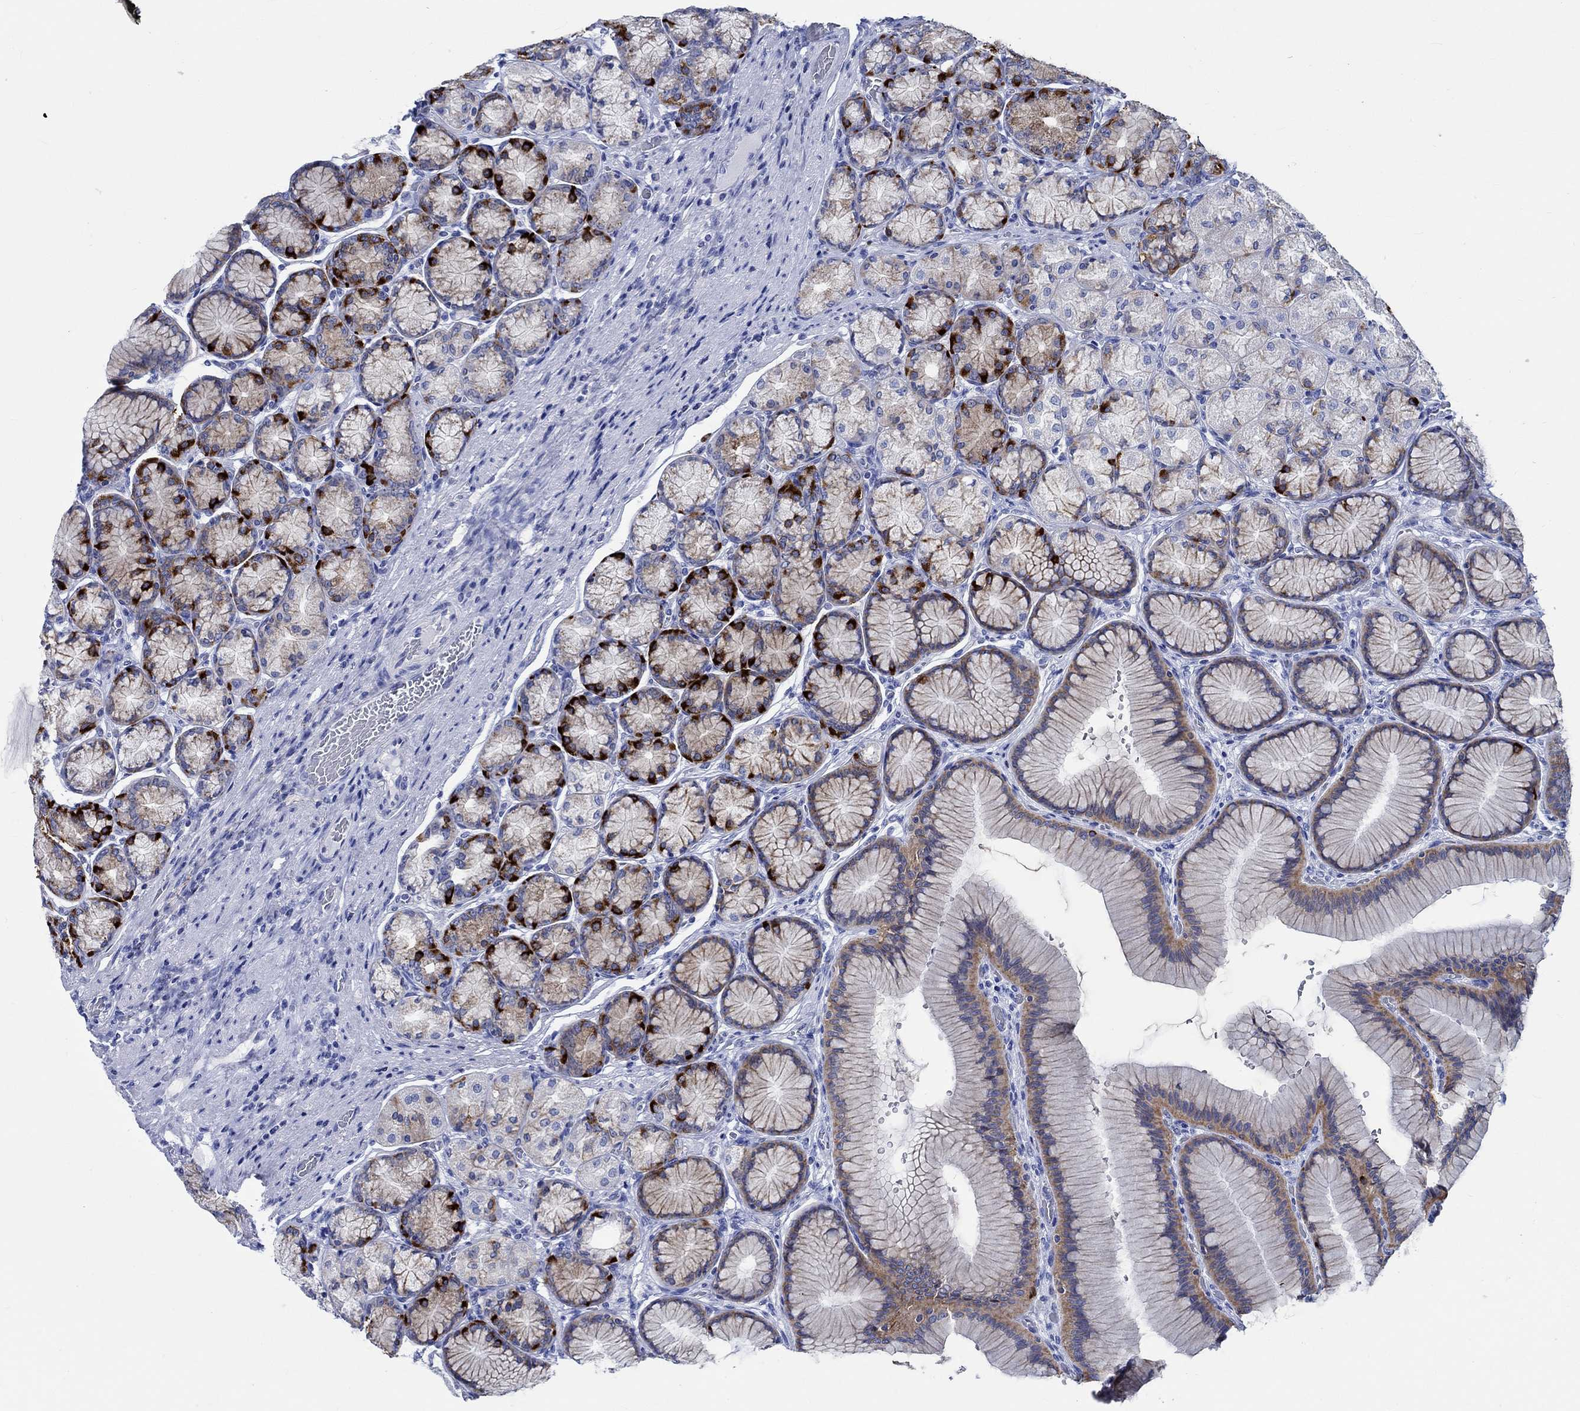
{"staining": {"intensity": "strong", "quantity": "<25%", "location": "cytoplasmic/membranous"}, "tissue": "stomach", "cell_type": "Glandular cells", "image_type": "normal", "snomed": [{"axis": "morphology", "description": "Normal tissue, NOS"}, {"axis": "morphology", "description": "Adenocarcinoma, NOS"}, {"axis": "morphology", "description": "Adenocarcinoma, High grade"}, {"axis": "topography", "description": "Stomach, upper"}, {"axis": "topography", "description": "Stomach"}], "caption": "Immunohistochemical staining of benign human stomach displays strong cytoplasmic/membranous protein positivity in about <25% of glandular cells. (Brightfield microscopy of DAB IHC at high magnification).", "gene": "PTPRN2", "patient": {"sex": "female", "age": 65}}